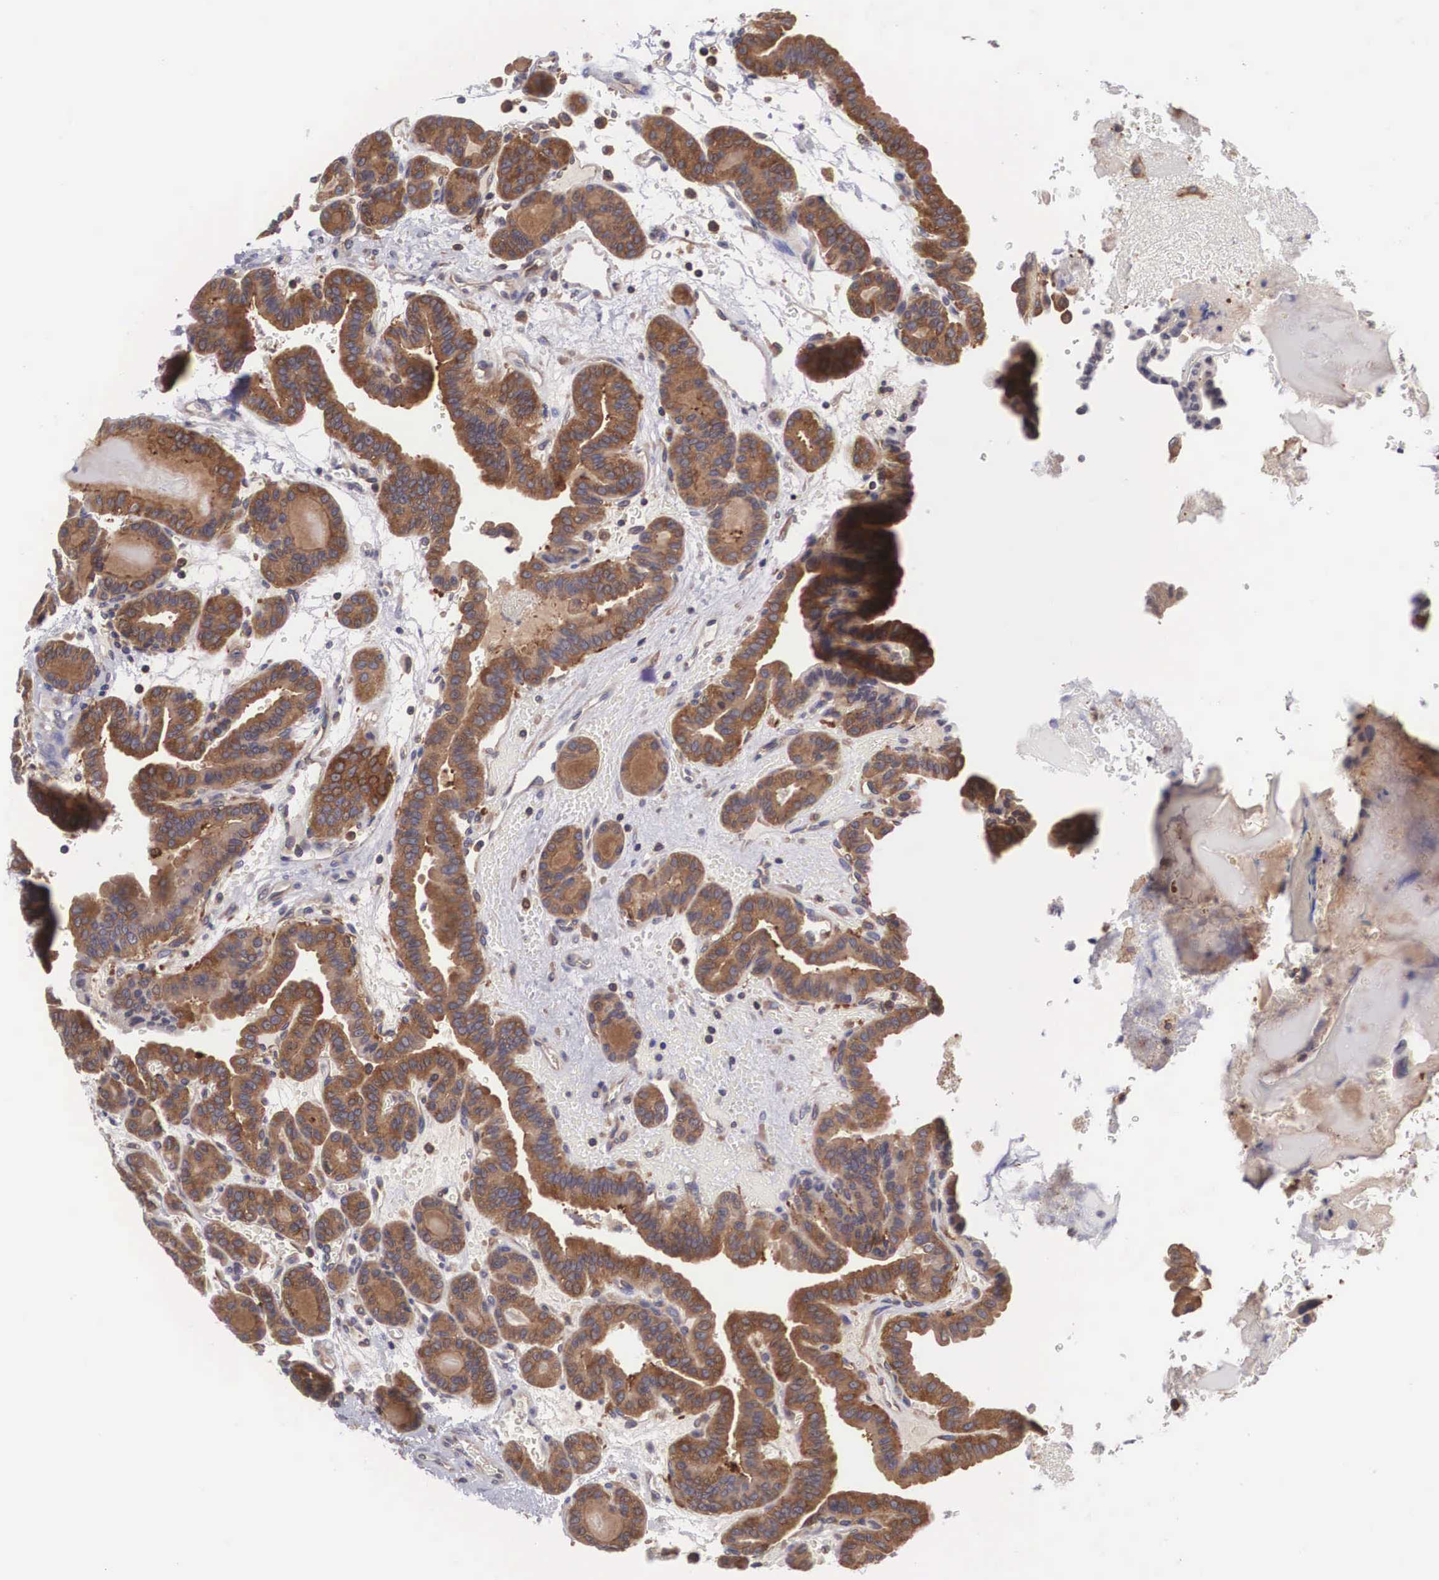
{"staining": {"intensity": "strong", "quantity": ">75%", "location": "cytoplasmic/membranous"}, "tissue": "thyroid cancer", "cell_type": "Tumor cells", "image_type": "cancer", "snomed": [{"axis": "morphology", "description": "Papillary adenocarcinoma, NOS"}, {"axis": "topography", "description": "Thyroid gland"}], "caption": "There is high levels of strong cytoplasmic/membranous expression in tumor cells of thyroid papillary adenocarcinoma, as demonstrated by immunohistochemical staining (brown color).", "gene": "GRIPAP1", "patient": {"sex": "male", "age": 87}}